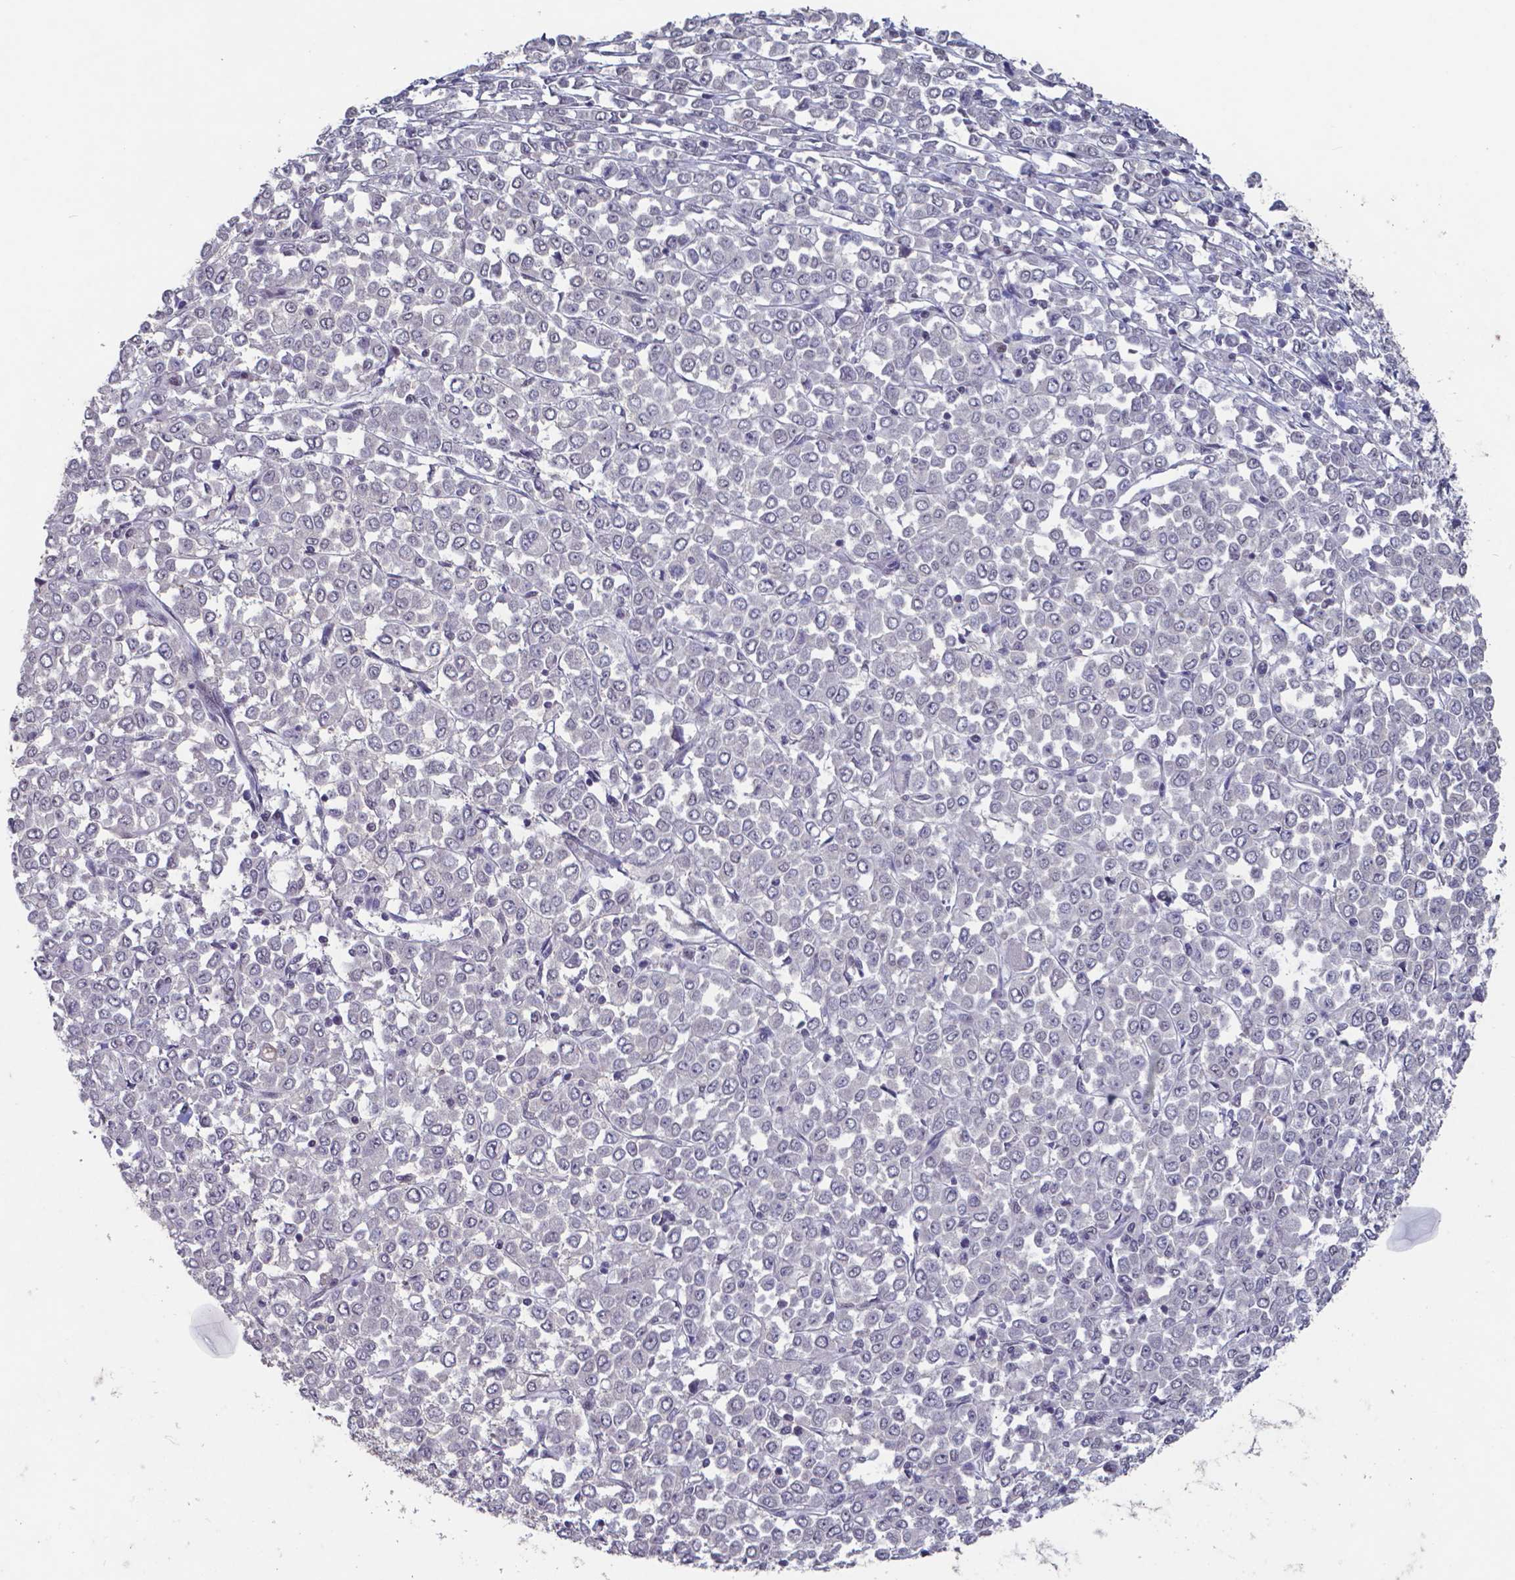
{"staining": {"intensity": "weak", "quantity": "25%-75%", "location": "nuclear"}, "tissue": "stomach cancer", "cell_type": "Tumor cells", "image_type": "cancer", "snomed": [{"axis": "morphology", "description": "Adenocarcinoma, NOS"}, {"axis": "topography", "description": "Stomach, upper"}], "caption": "Stomach cancer tissue reveals weak nuclear positivity in approximately 25%-75% of tumor cells, visualized by immunohistochemistry.", "gene": "UBA1", "patient": {"sex": "male", "age": 70}}